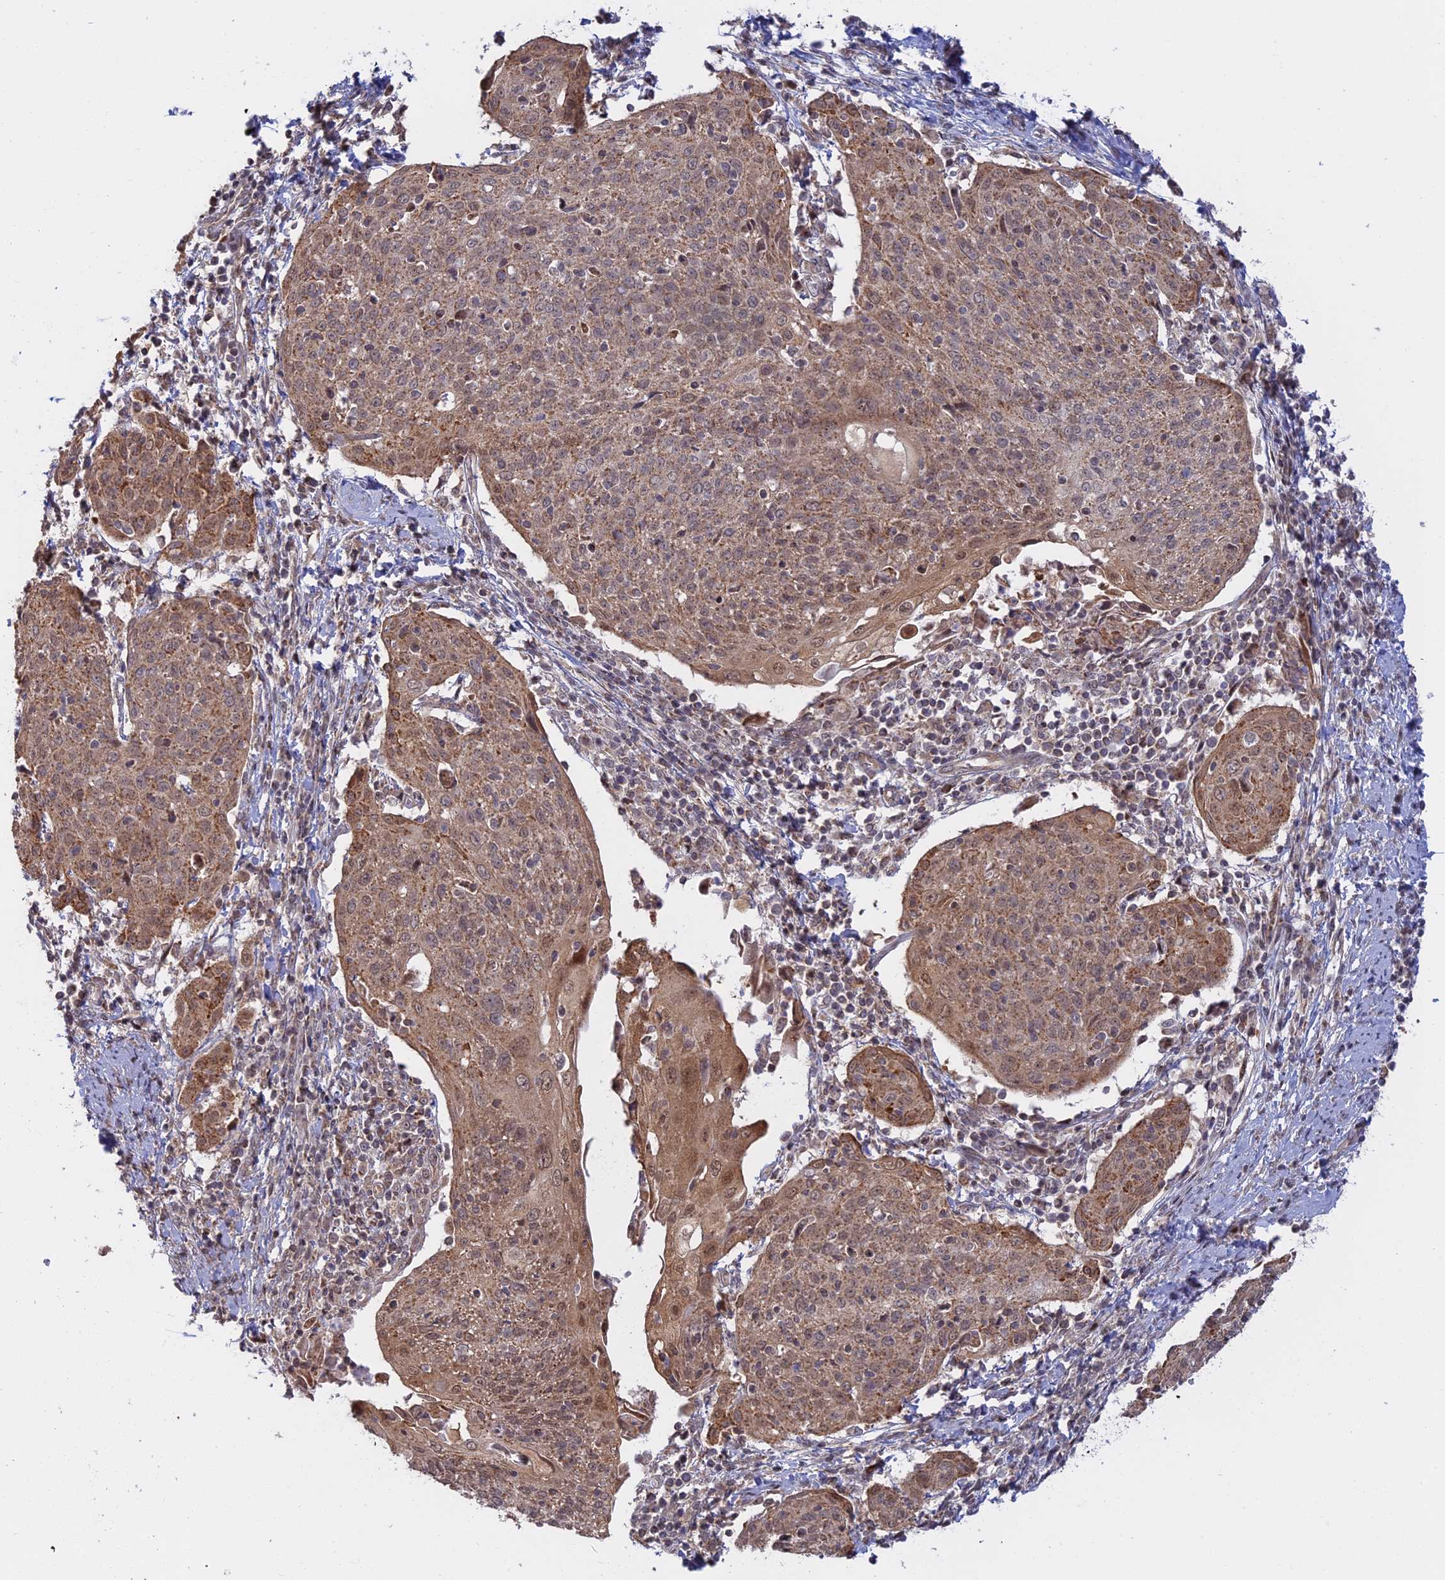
{"staining": {"intensity": "moderate", "quantity": ">75%", "location": "cytoplasmic/membranous,nuclear"}, "tissue": "cervical cancer", "cell_type": "Tumor cells", "image_type": "cancer", "snomed": [{"axis": "morphology", "description": "Squamous cell carcinoma, NOS"}, {"axis": "topography", "description": "Cervix"}], "caption": "The micrograph shows a brown stain indicating the presence of a protein in the cytoplasmic/membranous and nuclear of tumor cells in squamous cell carcinoma (cervical).", "gene": "GSKIP", "patient": {"sex": "female", "age": 67}}